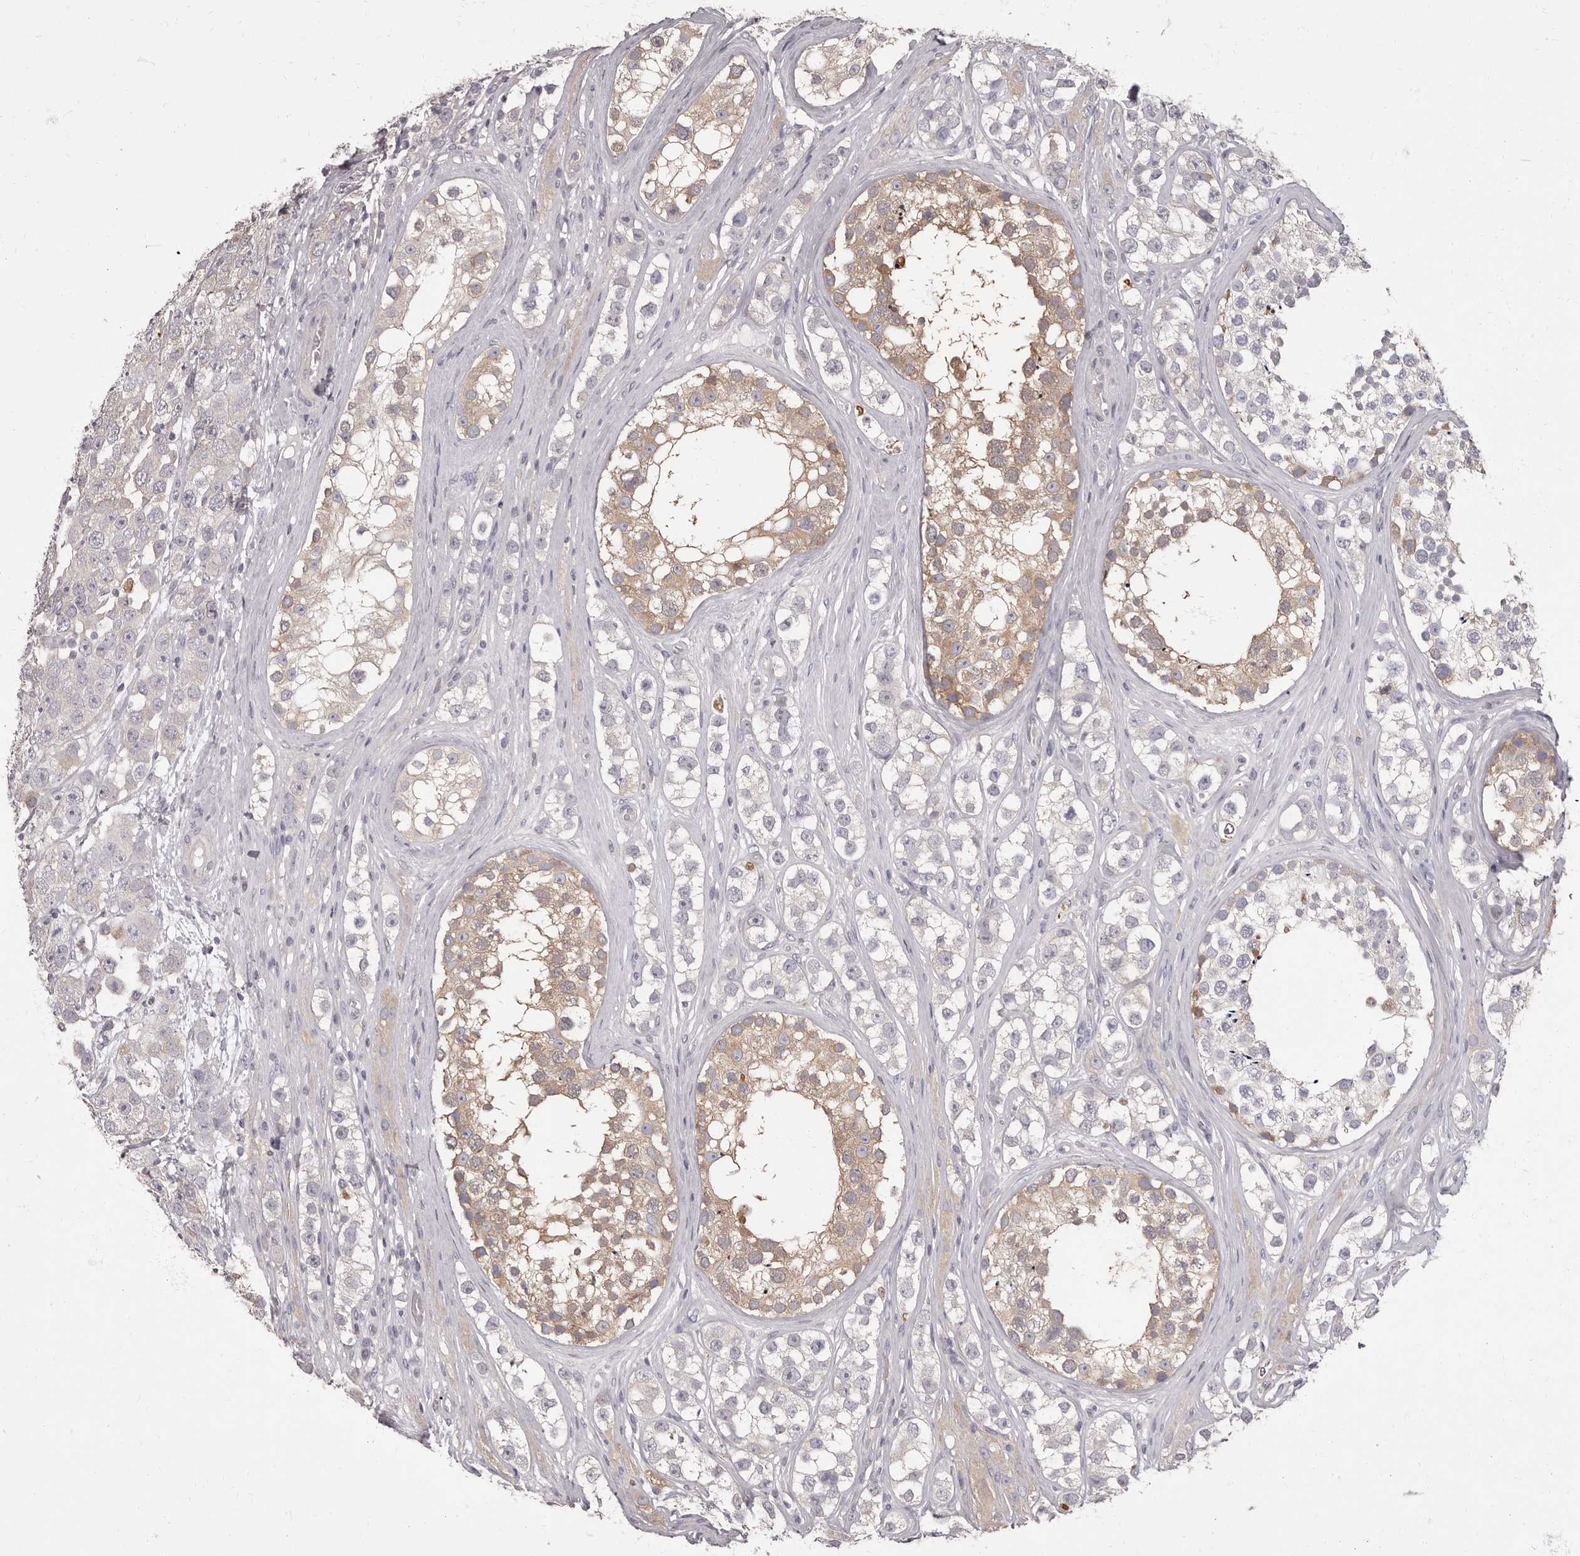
{"staining": {"intensity": "negative", "quantity": "none", "location": "none"}, "tissue": "testis cancer", "cell_type": "Tumor cells", "image_type": "cancer", "snomed": [{"axis": "morphology", "description": "Seminoma, NOS"}, {"axis": "topography", "description": "Testis"}], "caption": "This is a photomicrograph of IHC staining of testis cancer (seminoma), which shows no positivity in tumor cells. (DAB (3,3'-diaminobenzidine) immunohistochemistry (IHC) with hematoxylin counter stain).", "gene": "APEH", "patient": {"sex": "male", "age": 28}}